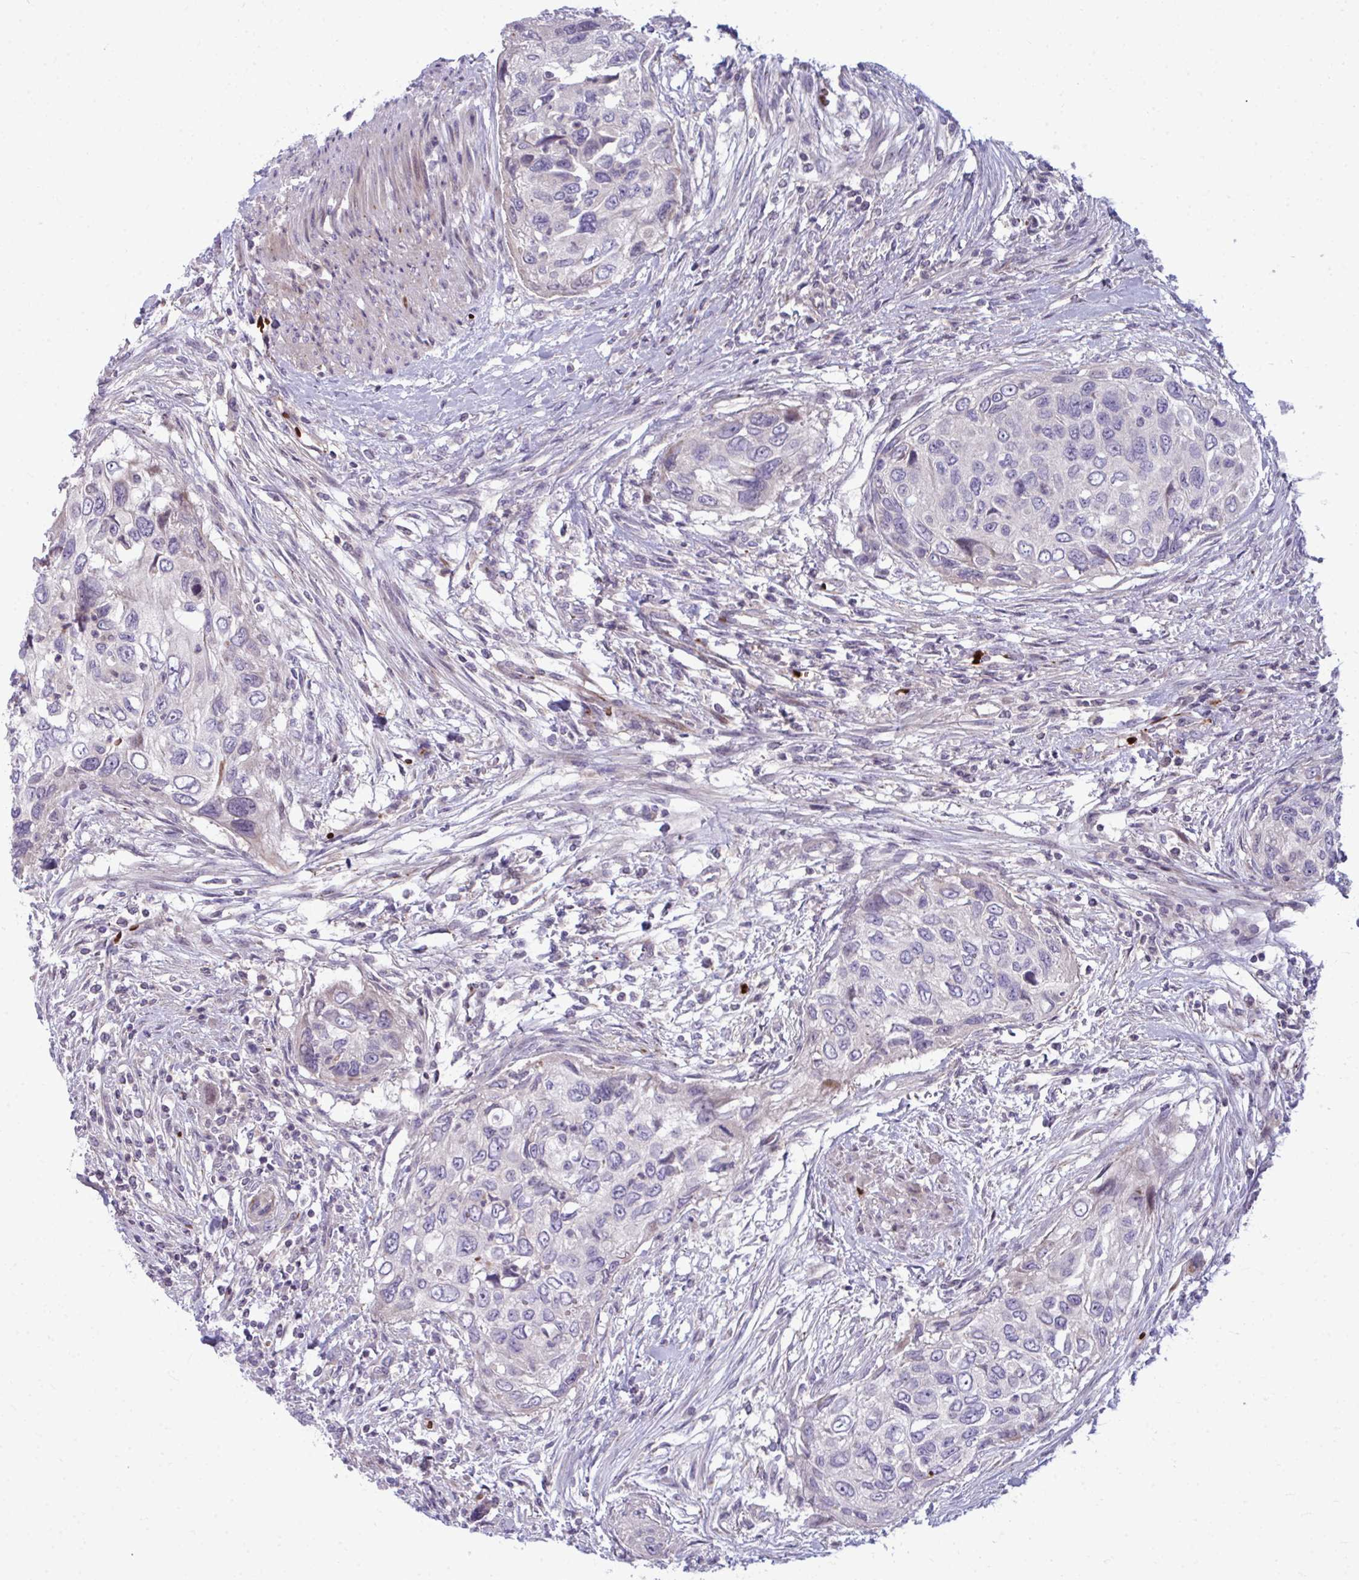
{"staining": {"intensity": "negative", "quantity": "none", "location": "none"}, "tissue": "urothelial cancer", "cell_type": "Tumor cells", "image_type": "cancer", "snomed": [{"axis": "morphology", "description": "Urothelial carcinoma, High grade"}, {"axis": "topography", "description": "Urinary bladder"}], "caption": "The immunohistochemistry (IHC) micrograph has no significant positivity in tumor cells of urothelial cancer tissue. (Stains: DAB (3,3'-diaminobenzidine) IHC with hematoxylin counter stain, Microscopy: brightfield microscopy at high magnification).", "gene": "SLC14A1", "patient": {"sex": "female", "age": 60}}